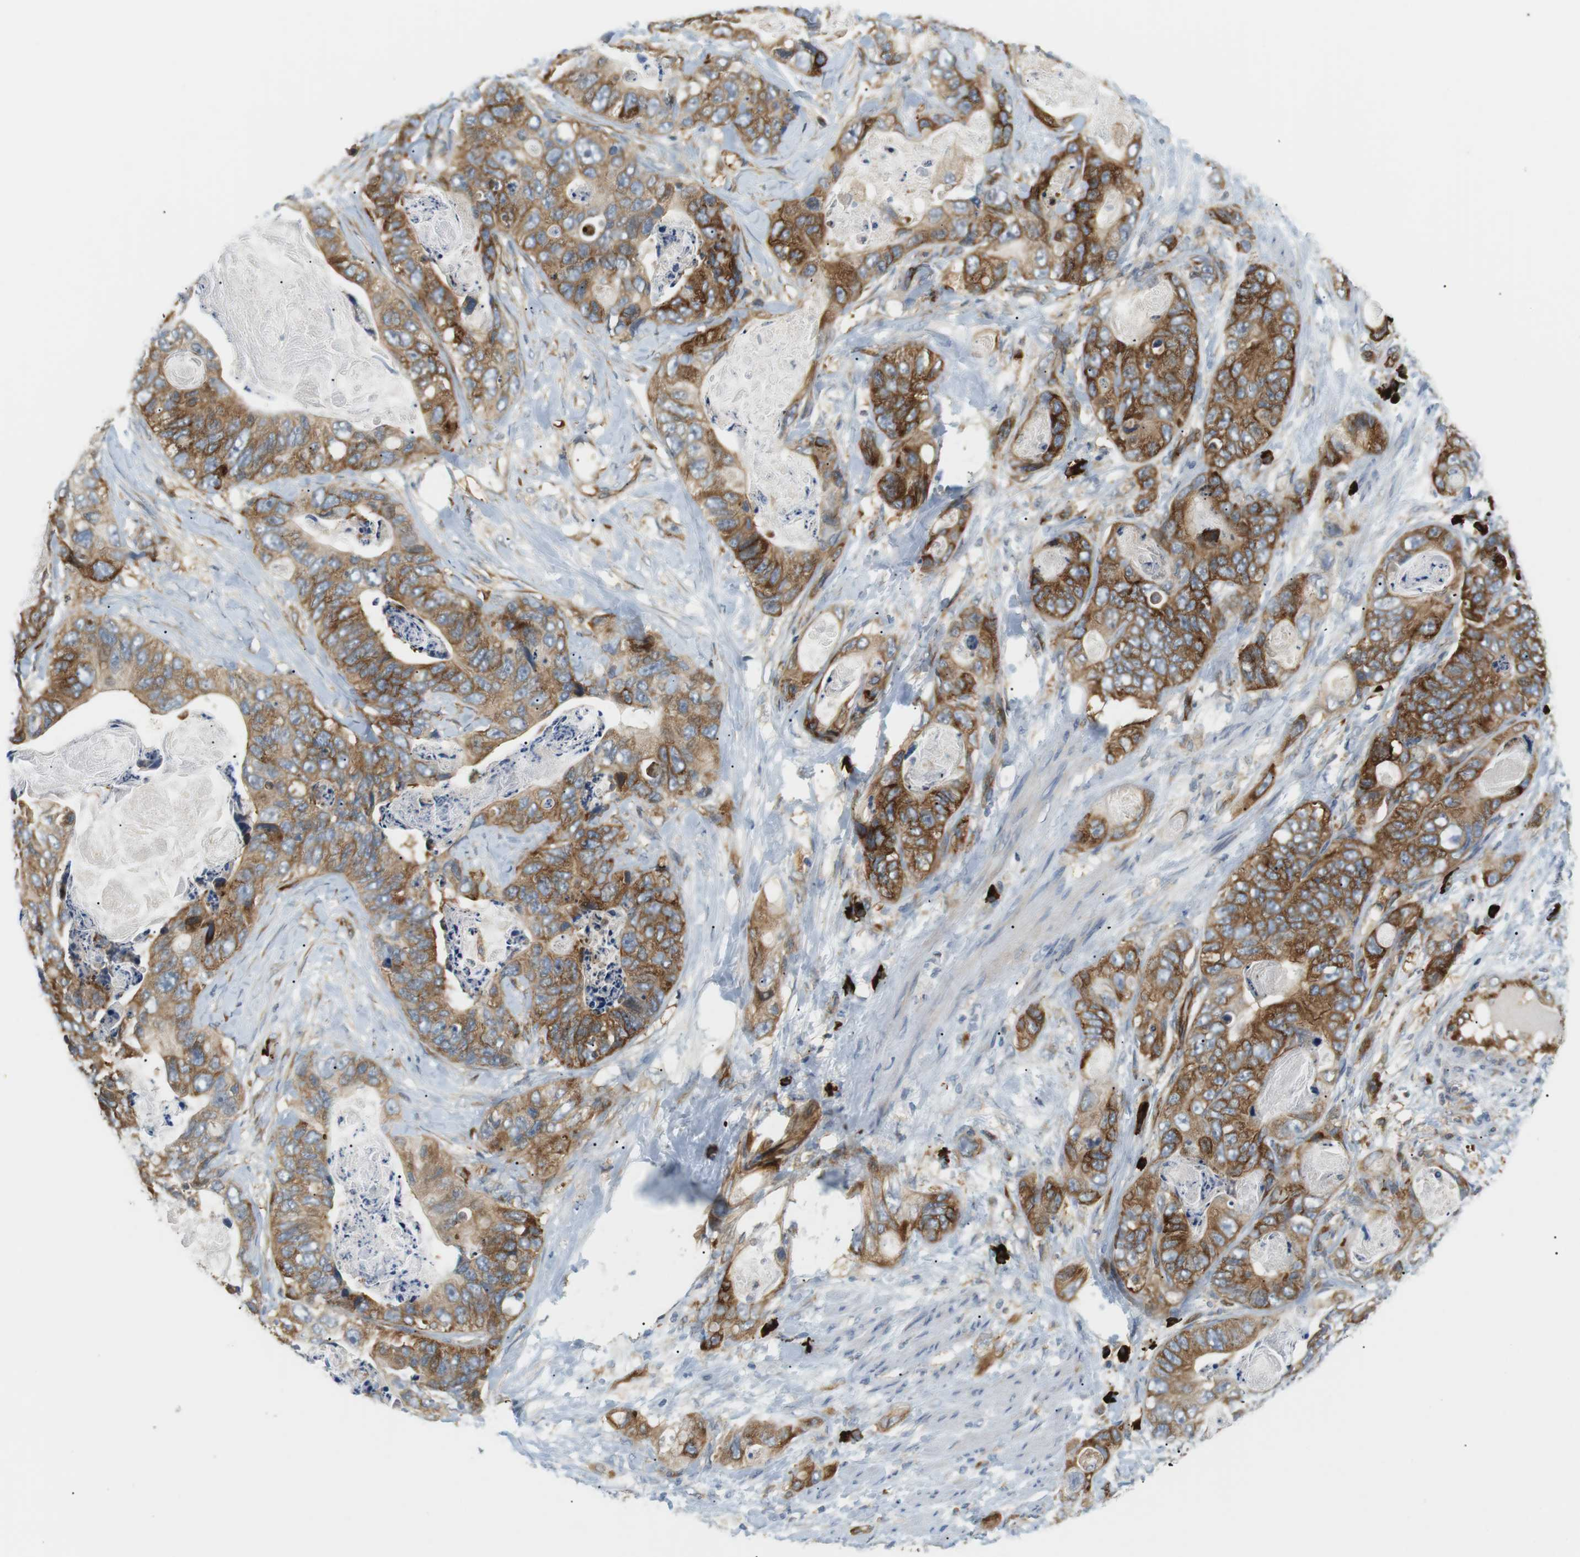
{"staining": {"intensity": "moderate", "quantity": ">75%", "location": "cytoplasmic/membranous"}, "tissue": "stomach cancer", "cell_type": "Tumor cells", "image_type": "cancer", "snomed": [{"axis": "morphology", "description": "Adenocarcinoma, NOS"}, {"axis": "topography", "description": "Stomach"}], "caption": "A medium amount of moderate cytoplasmic/membranous staining is seen in about >75% of tumor cells in stomach adenocarcinoma tissue.", "gene": "TMEM200A", "patient": {"sex": "female", "age": 89}}